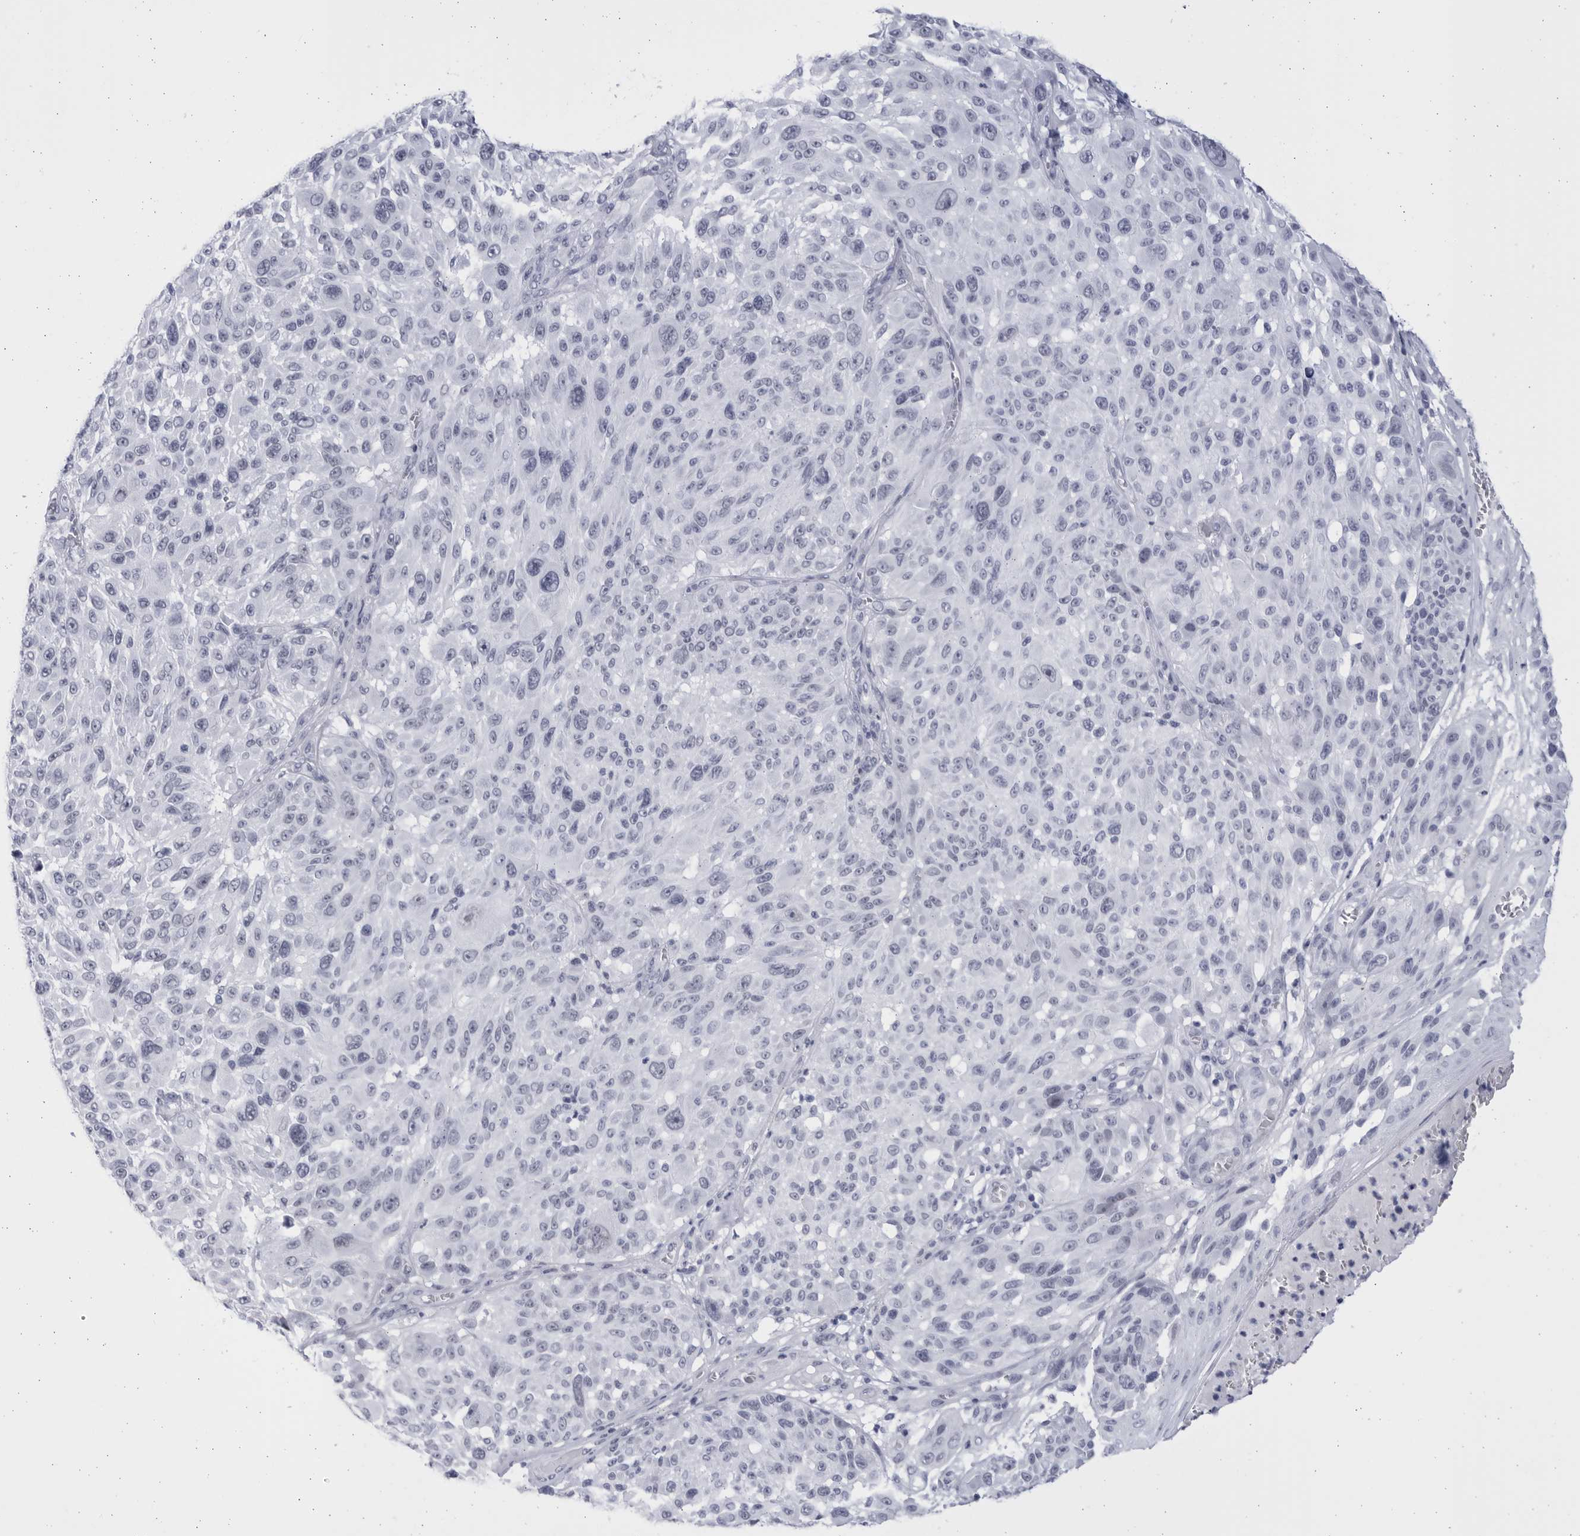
{"staining": {"intensity": "negative", "quantity": "none", "location": "none"}, "tissue": "melanoma", "cell_type": "Tumor cells", "image_type": "cancer", "snomed": [{"axis": "morphology", "description": "Malignant melanoma, NOS"}, {"axis": "topography", "description": "Skin"}], "caption": "The histopathology image exhibits no staining of tumor cells in malignant melanoma.", "gene": "CCDC181", "patient": {"sex": "male", "age": 83}}